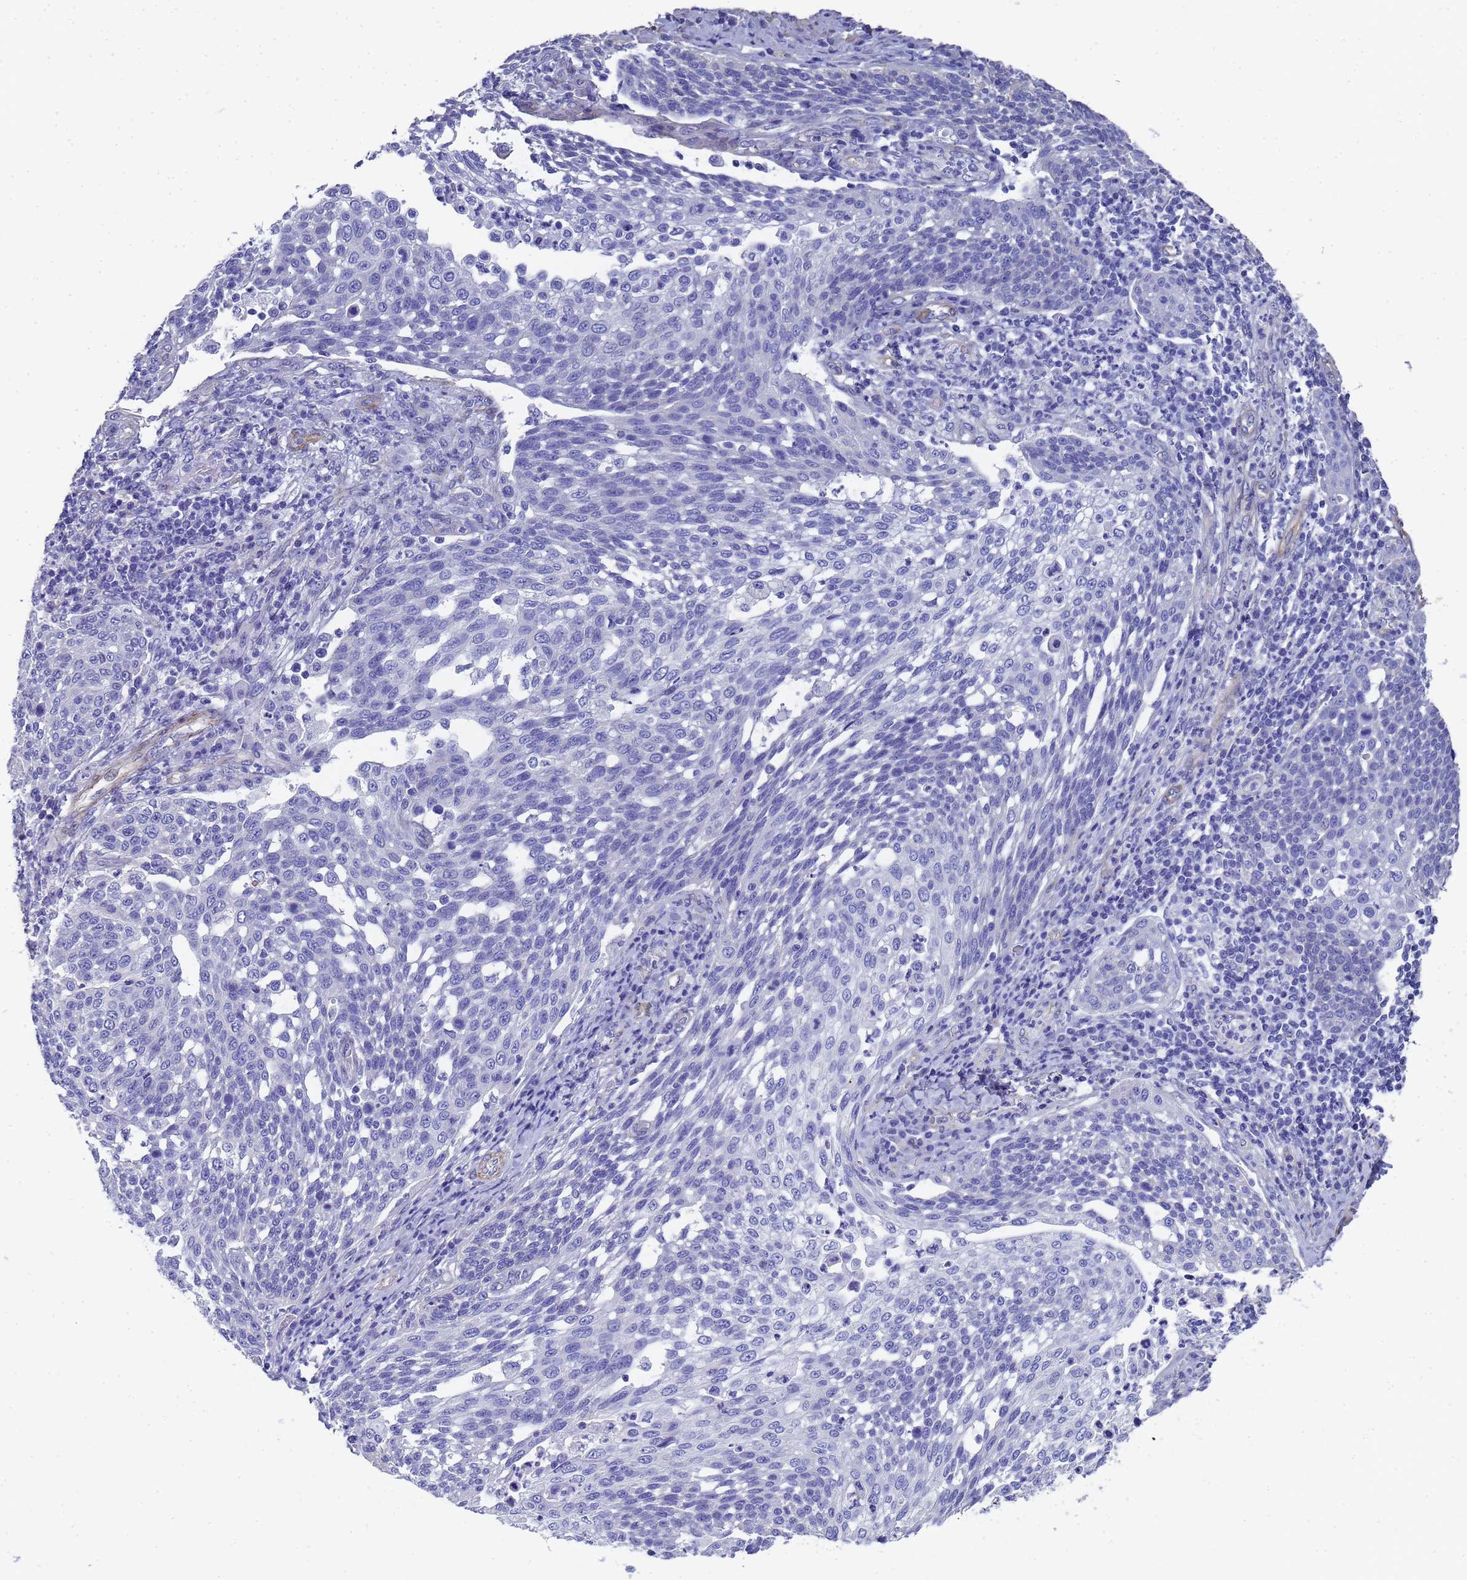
{"staining": {"intensity": "negative", "quantity": "none", "location": "none"}, "tissue": "cervical cancer", "cell_type": "Tumor cells", "image_type": "cancer", "snomed": [{"axis": "morphology", "description": "Squamous cell carcinoma, NOS"}, {"axis": "topography", "description": "Cervix"}], "caption": "This histopathology image is of cervical cancer (squamous cell carcinoma) stained with immunohistochemistry to label a protein in brown with the nuclei are counter-stained blue. There is no positivity in tumor cells.", "gene": "TUBB1", "patient": {"sex": "female", "age": 34}}